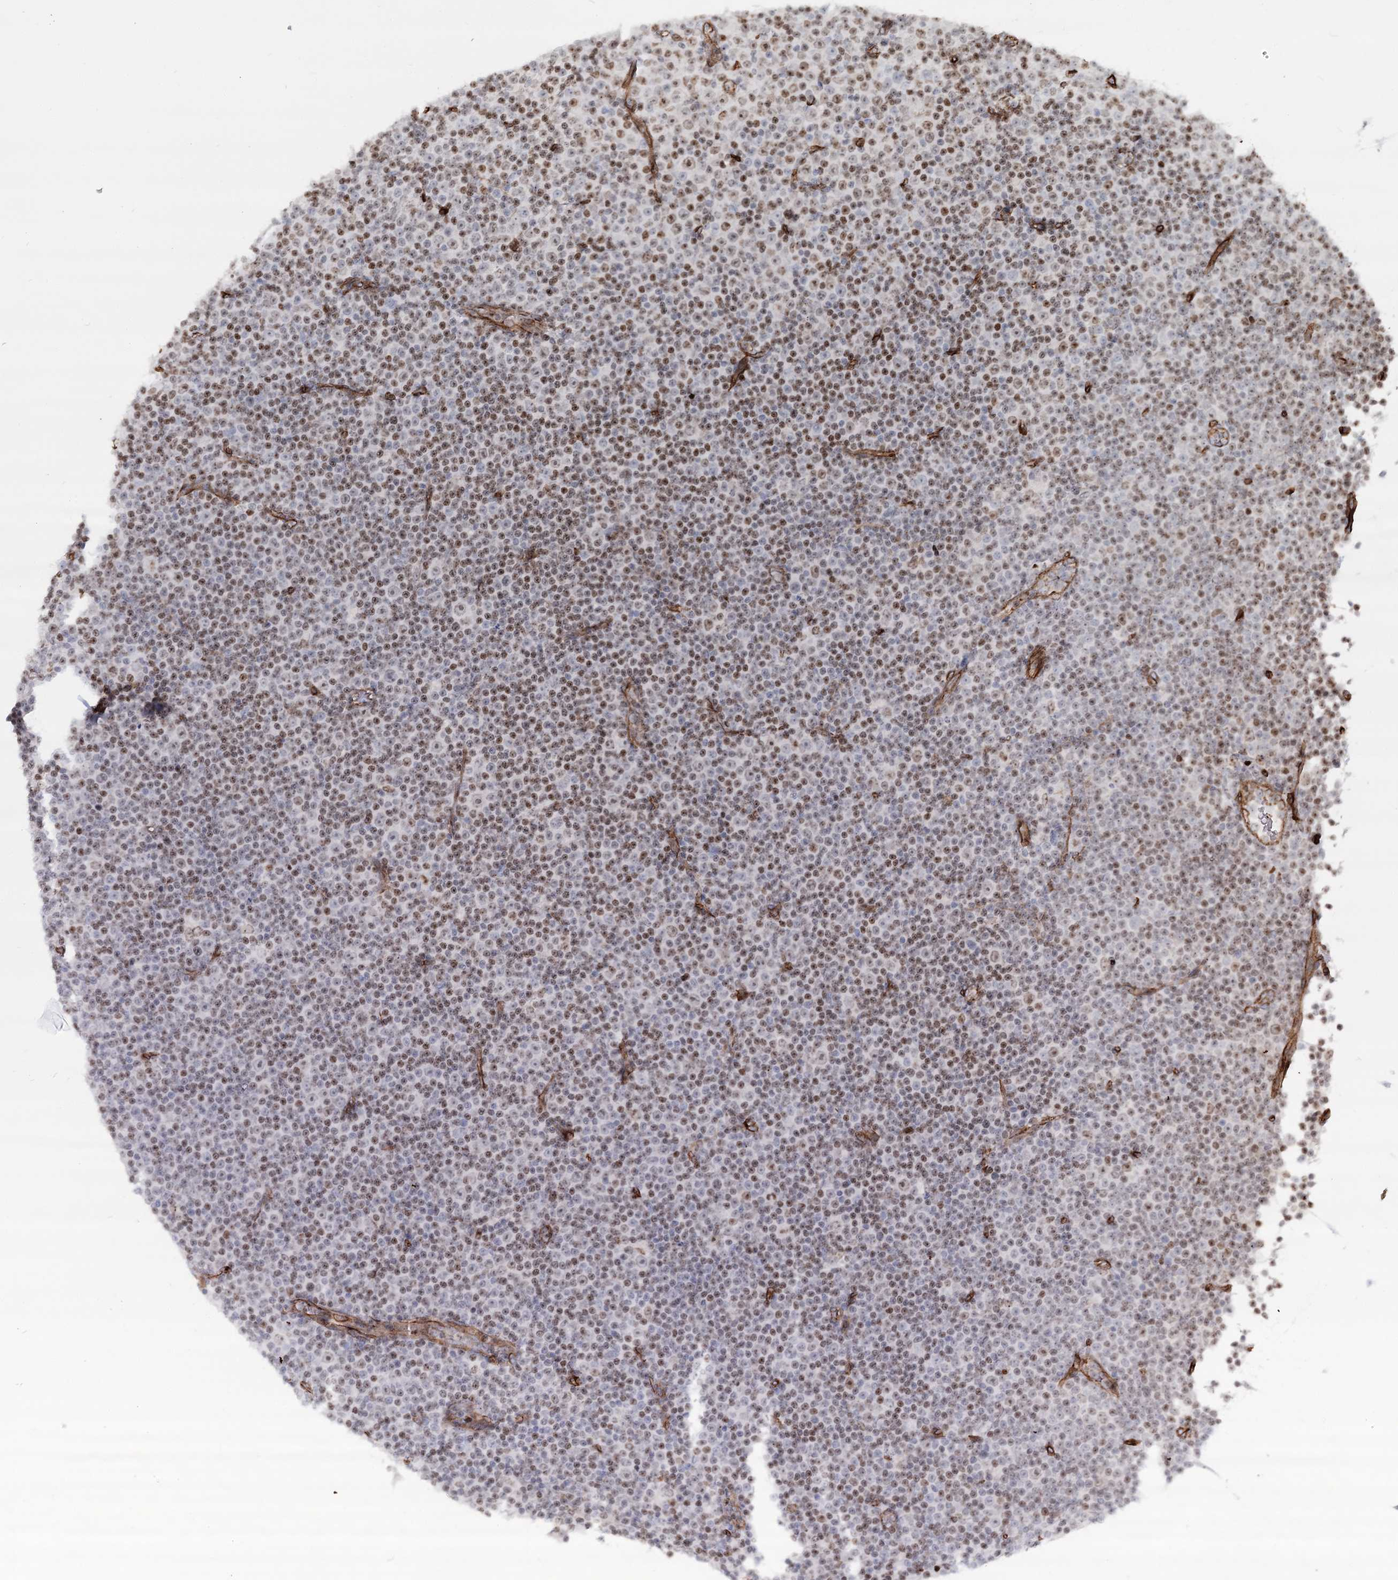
{"staining": {"intensity": "moderate", "quantity": ">75%", "location": "nuclear"}, "tissue": "lymphoma", "cell_type": "Tumor cells", "image_type": "cancer", "snomed": [{"axis": "morphology", "description": "Malignant lymphoma, non-Hodgkin's type, Low grade"}, {"axis": "topography", "description": "Lymph node"}], "caption": "DAB immunohistochemical staining of human low-grade malignant lymphoma, non-Hodgkin's type reveals moderate nuclear protein expression in about >75% of tumor cells.", "gene": "ZFYVE28", "patient": {"sex": "female", "age": 67}}